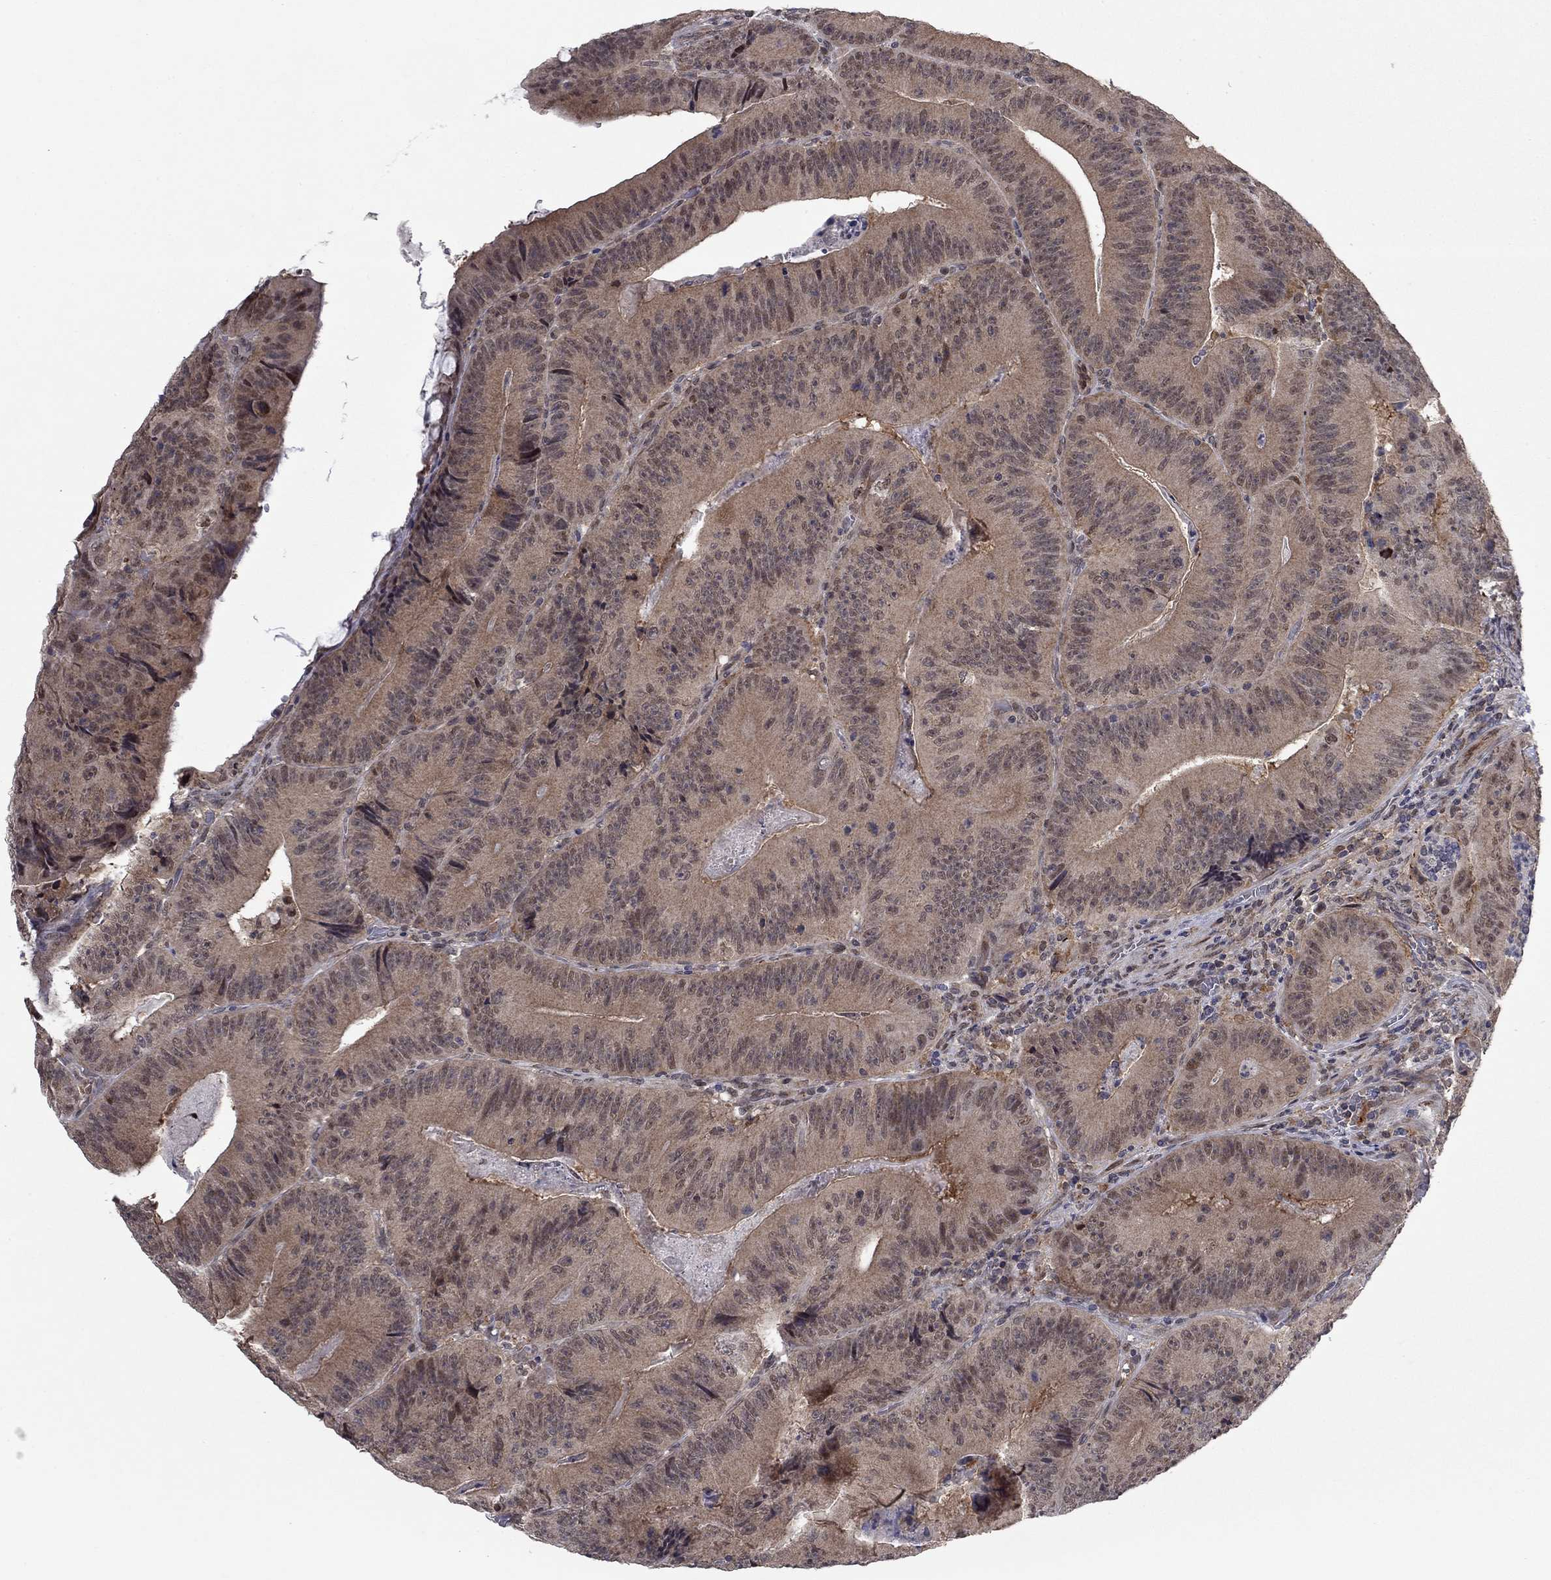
{"staining": {"intensity": "weak", "quantity": ">75%", "location": "cytoplasmic/membranous"}, "tissue": "colorectal cancer", "cell_type": "Tumor cells", "image_type": "cancer", "snomed": [{"axis": "morphology", "description": "Adenocarcinoma, NOS"}, {"axis": "topography", "description": "Colon"}], "caption": "DAB (3,3'-diaminobenzidine) immunohistochemical staining of human colorectal cancer demonstrates weak cytoplasmic/membranous protein expression in approximately >75% of tumor cells.", "gene": "PSMC1", "patient": {"sex": "female", "age": 86}}